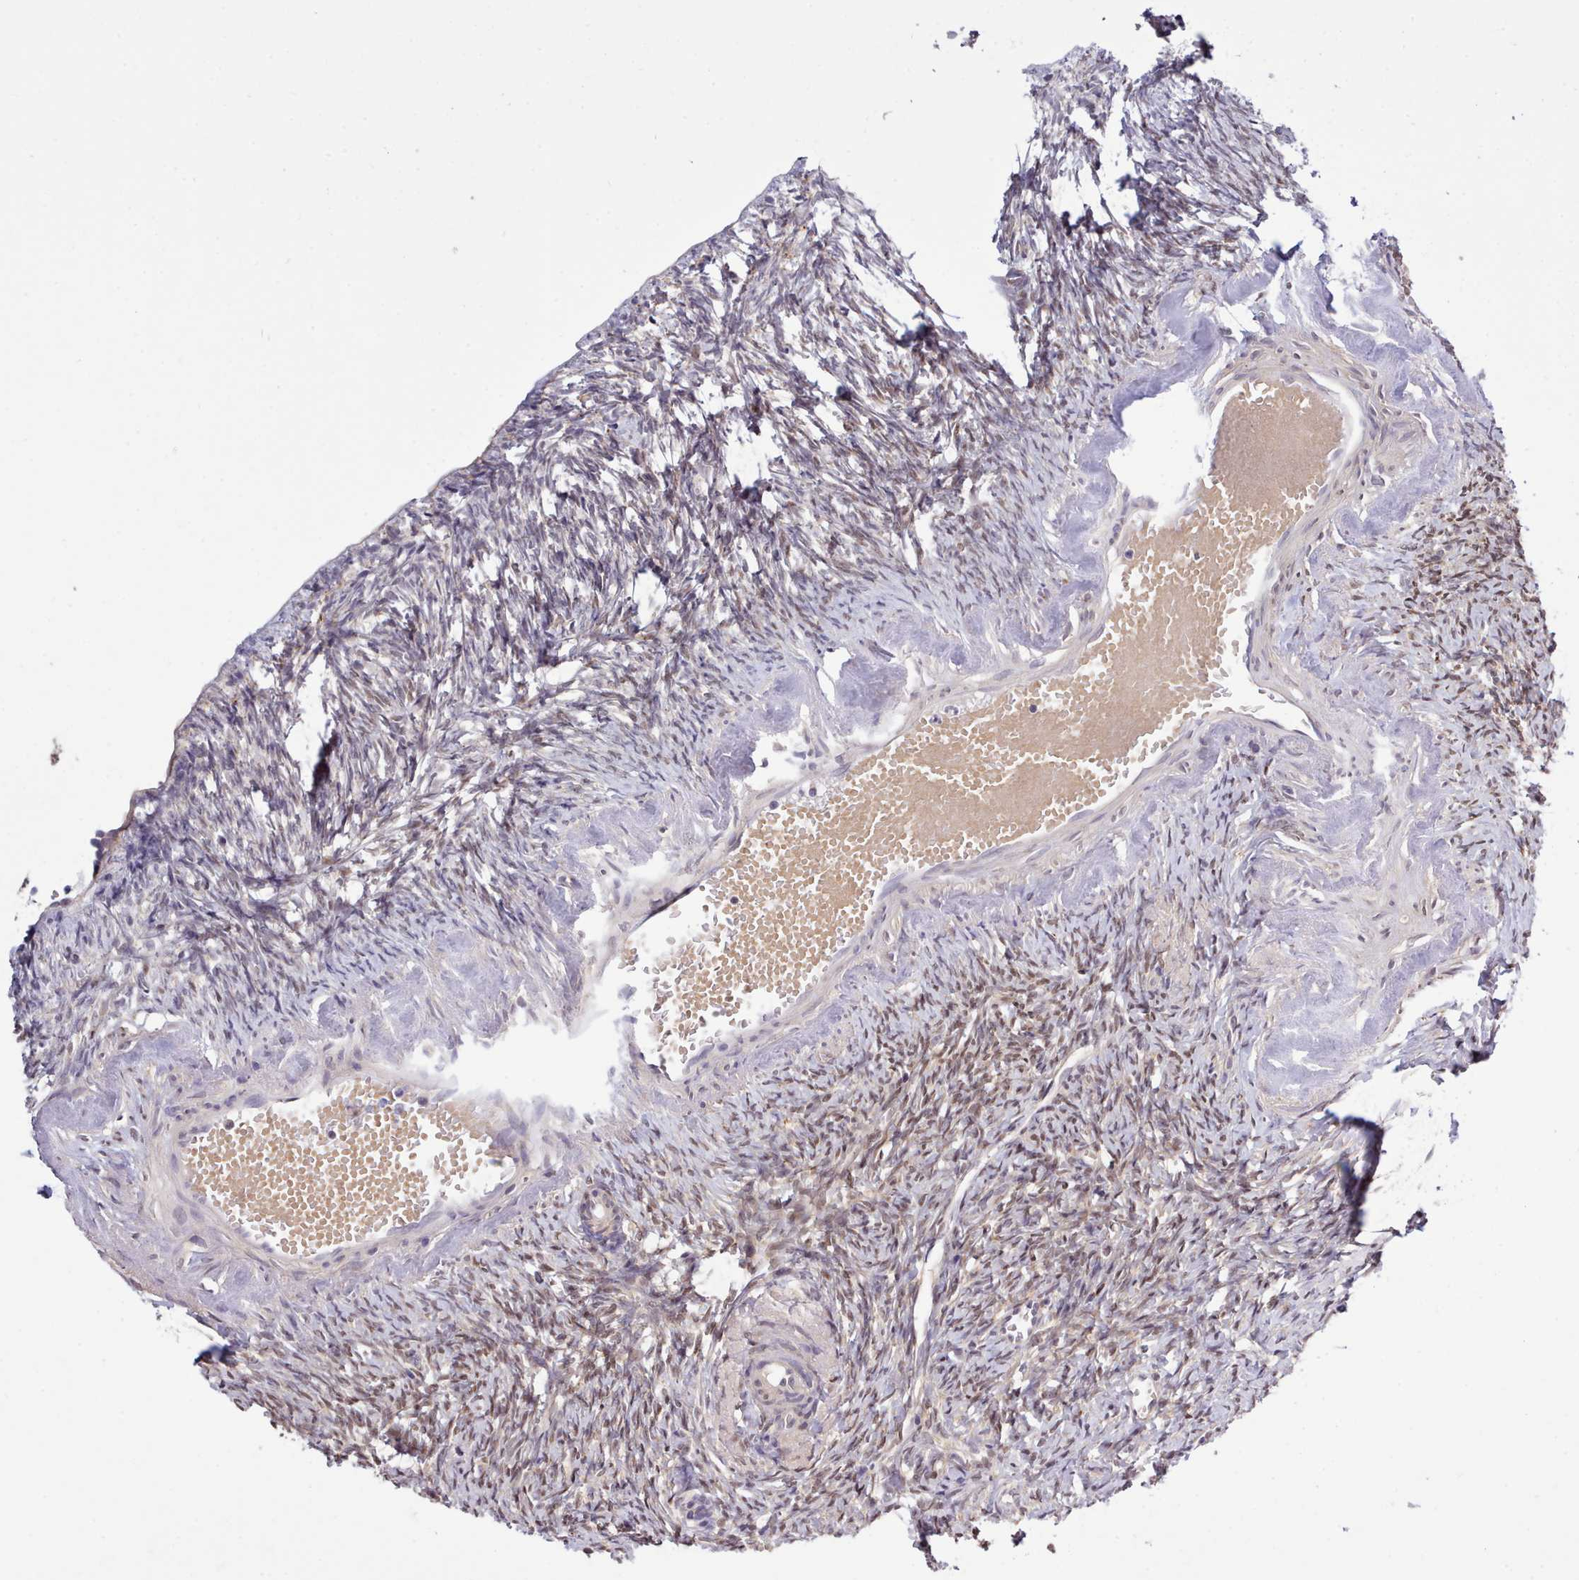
{"staining": {"intensity": "moderate", "quantity": "25%-75%", "location": "nuclear"}, "tissue": "ovary", "cell_type": "Ovarian stroma cells", "image_type": "normal", "snomed": [{"axis": "morphology", "description": "Normal tissue, NOS"}, {"axis": "topography", "description": "Ovary"}], "caption": "Immunohistochemistry (IHC) image of normal ovary stained for a protein (brown), which demonstrates medium levels of moderate nuclear expression in about 25%-75% of ovarian stroma cells.", "gene": "ARL17A", "patient": {"sex": "female", "age": 51}}